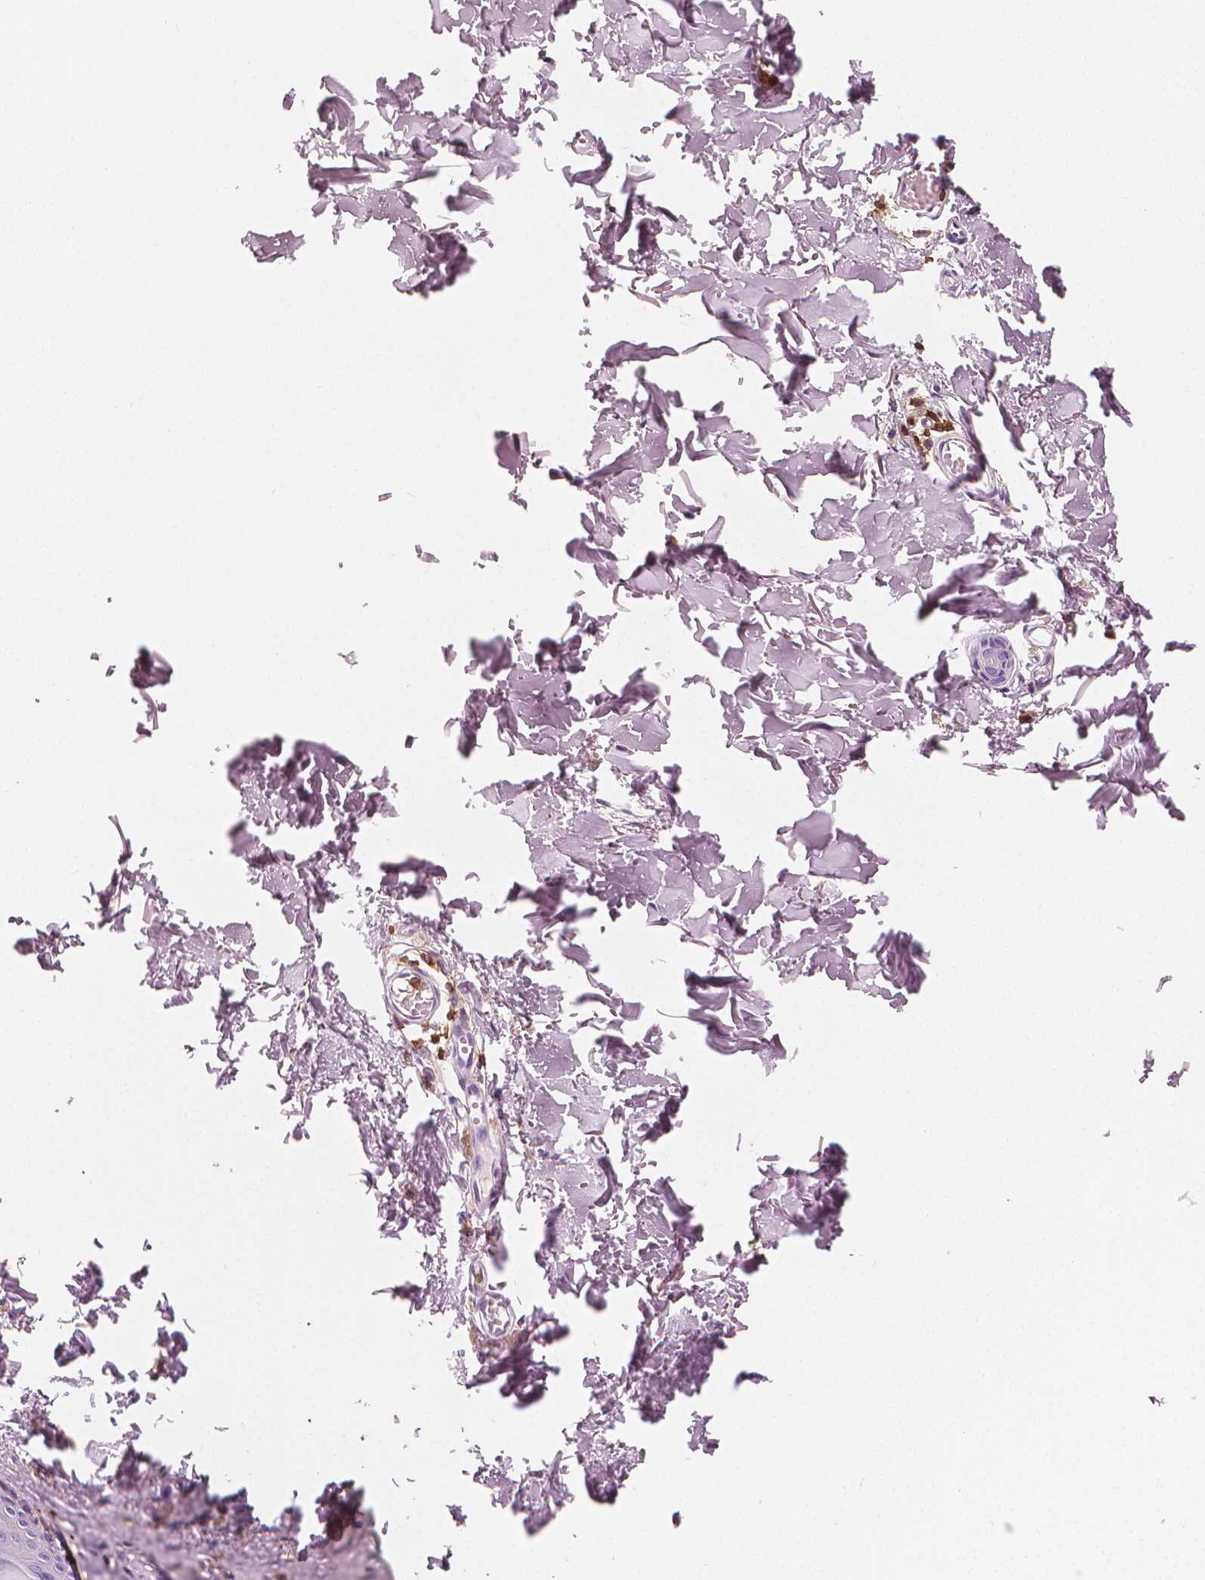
{"staining": {"intensity": "negative", "quantity": "none", "location": "none"}, "tissue": "skin", "cell_type": "Fibroblasts", "image_type": "normal", "snomed": [{"axis": "morphology", "description": "Normal tissue, NOS"}, {"axis": "topography", "description": "Skin"}, {"axis": "topography", "description": "Peripheral nerve tissue"}], "caption": "DAB immunohistochemical staining of benign skin shows no significant expression in fibroblasts. (Brightfield microscopy of DAB IHC at high magnification).", "gene": "PTPRC", "patient": {"sex": "female", "age": 45}}